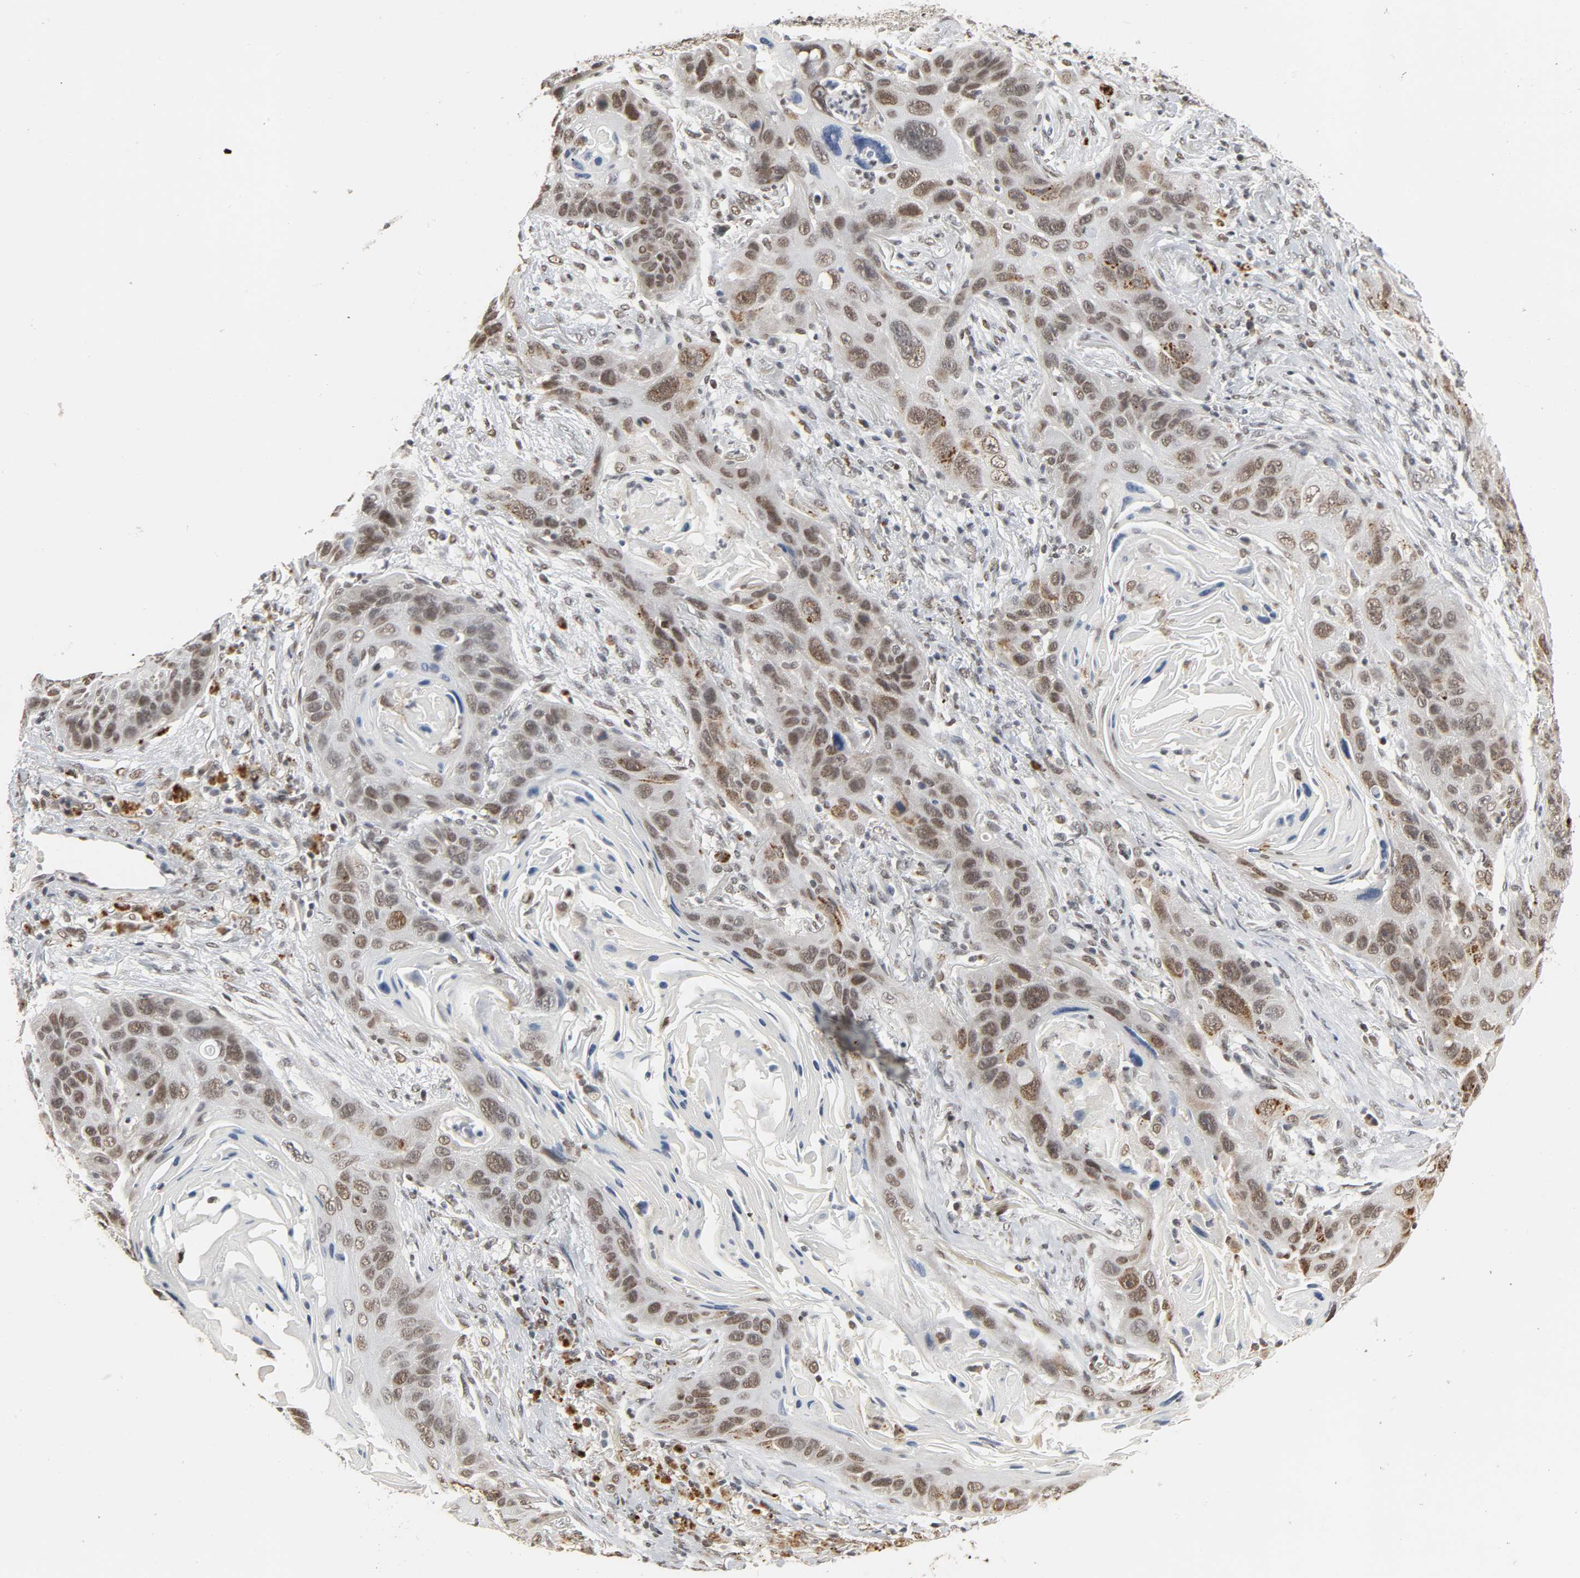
{"staining": {"intensity": "weak", "quantity": "25%-75%", "location": "nuclear"}, "tissue": "lung cancer", "cell_type": "Tumor cells", "image_type": "cancer", "snomed": [{"axis": "morphology", "description": "Squamous cell carcinoma, NOS"}, {"axis": "topography", "description": "Lung"}], "caption": "Immunohistochemistry (IHC) micrograph of neoplastic tissue: lung squamous cell carcinoma stained using IHC demonstrates low levels of weak protein expression localized specifically in the nuclear of tumor cells, appearing as a nuclear brown color.", "gene": "DAZAP1", "patient": {"sex": "female", "age": 67}}